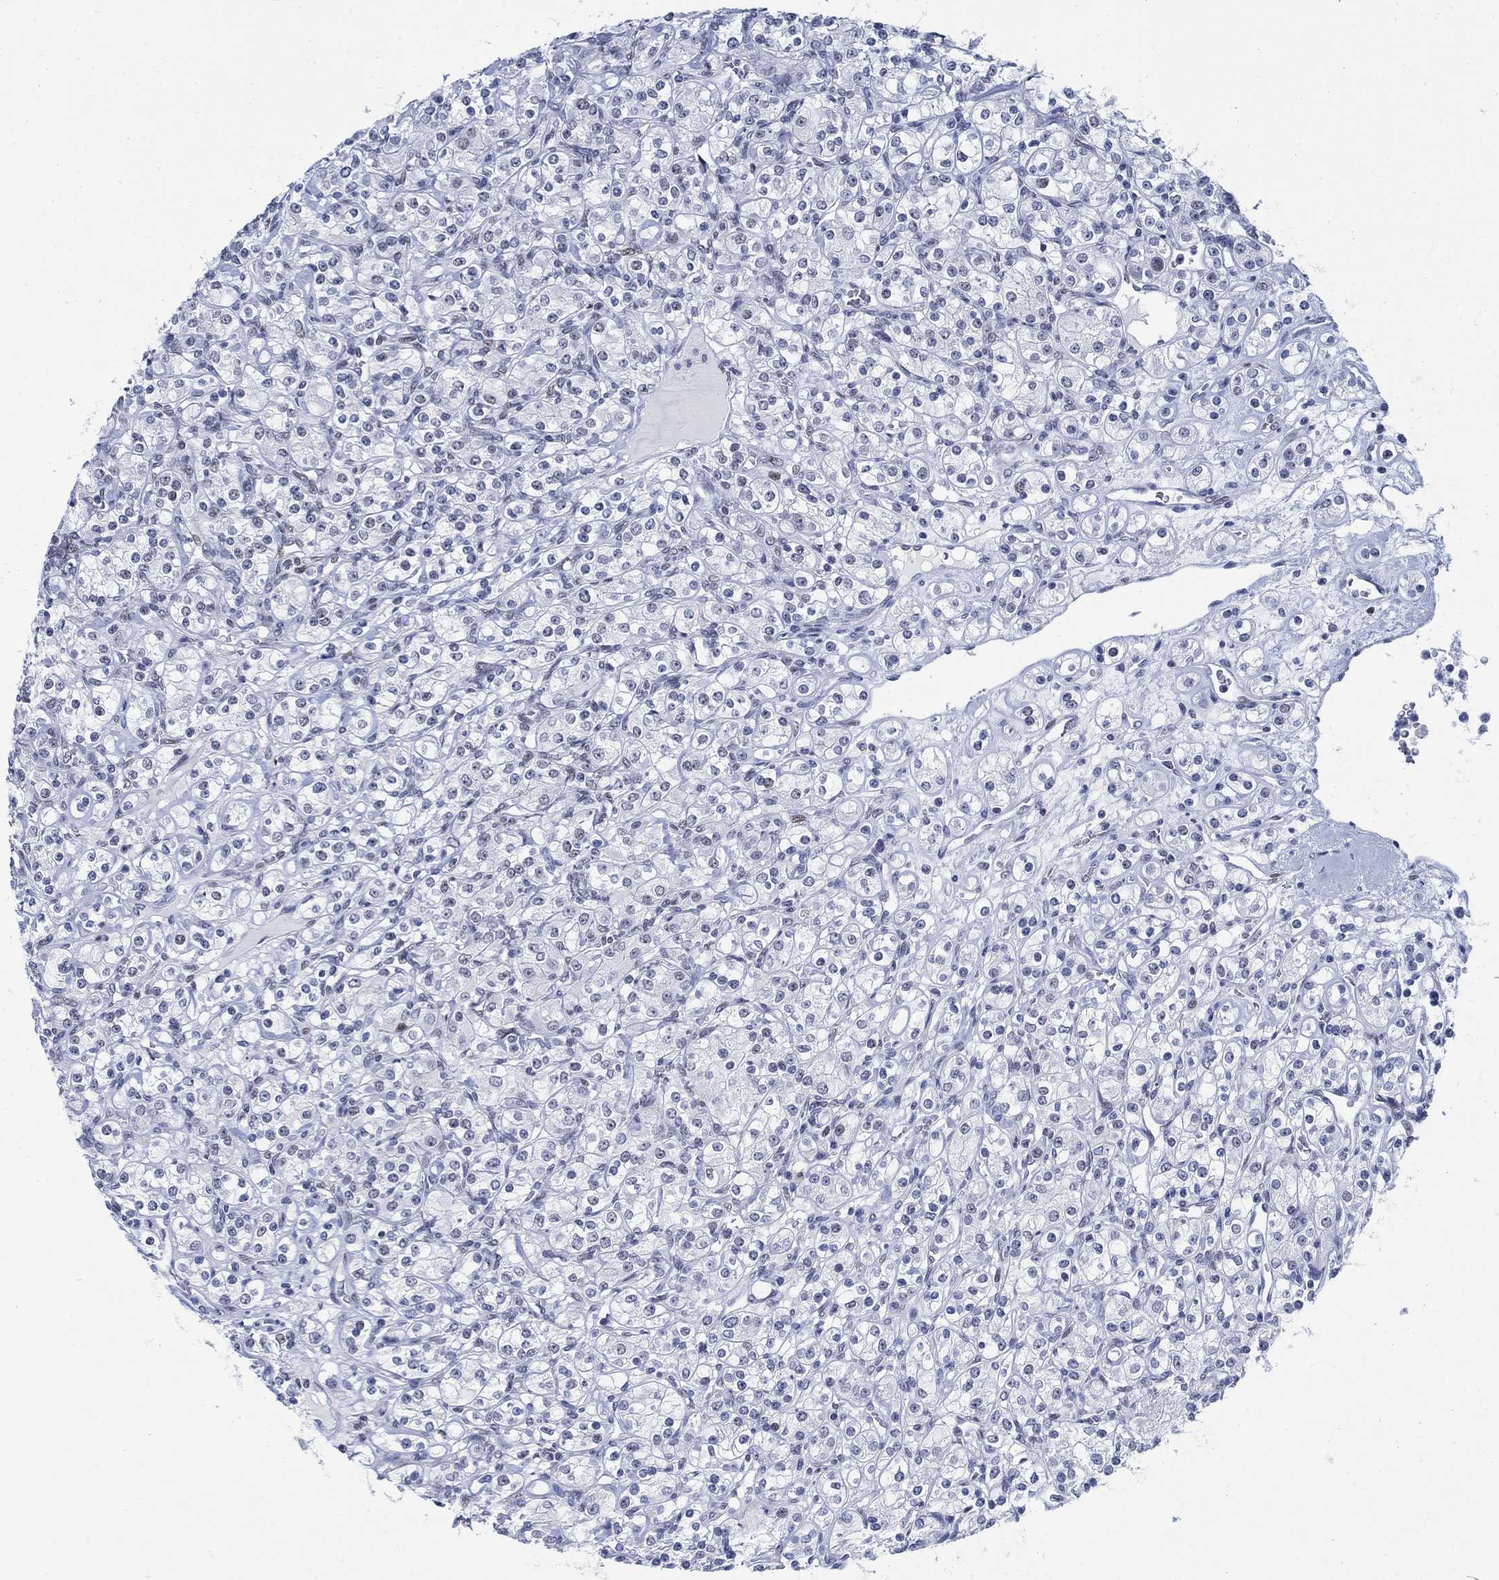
{"staining": {"intensity": "negative", "quantity": "none", "location": "none"}, "tissue": "renal cancer", "cell_type": "Tumor cells", "image_type": "cancer", "snomed": [{"axis": "morphology", "description": "Adenocarcinoma, NOS"}, {"axis": "topography", "description": "Kidney"}], "caption": "DAB (3,3'-diaminobenzidine) immunohistochemical staining of human adenocarcinoma (renal) exhibits no significant positivity in tumor cells.", "gene": "DLK1", "patient": {"sex": "male", "age": 77}}